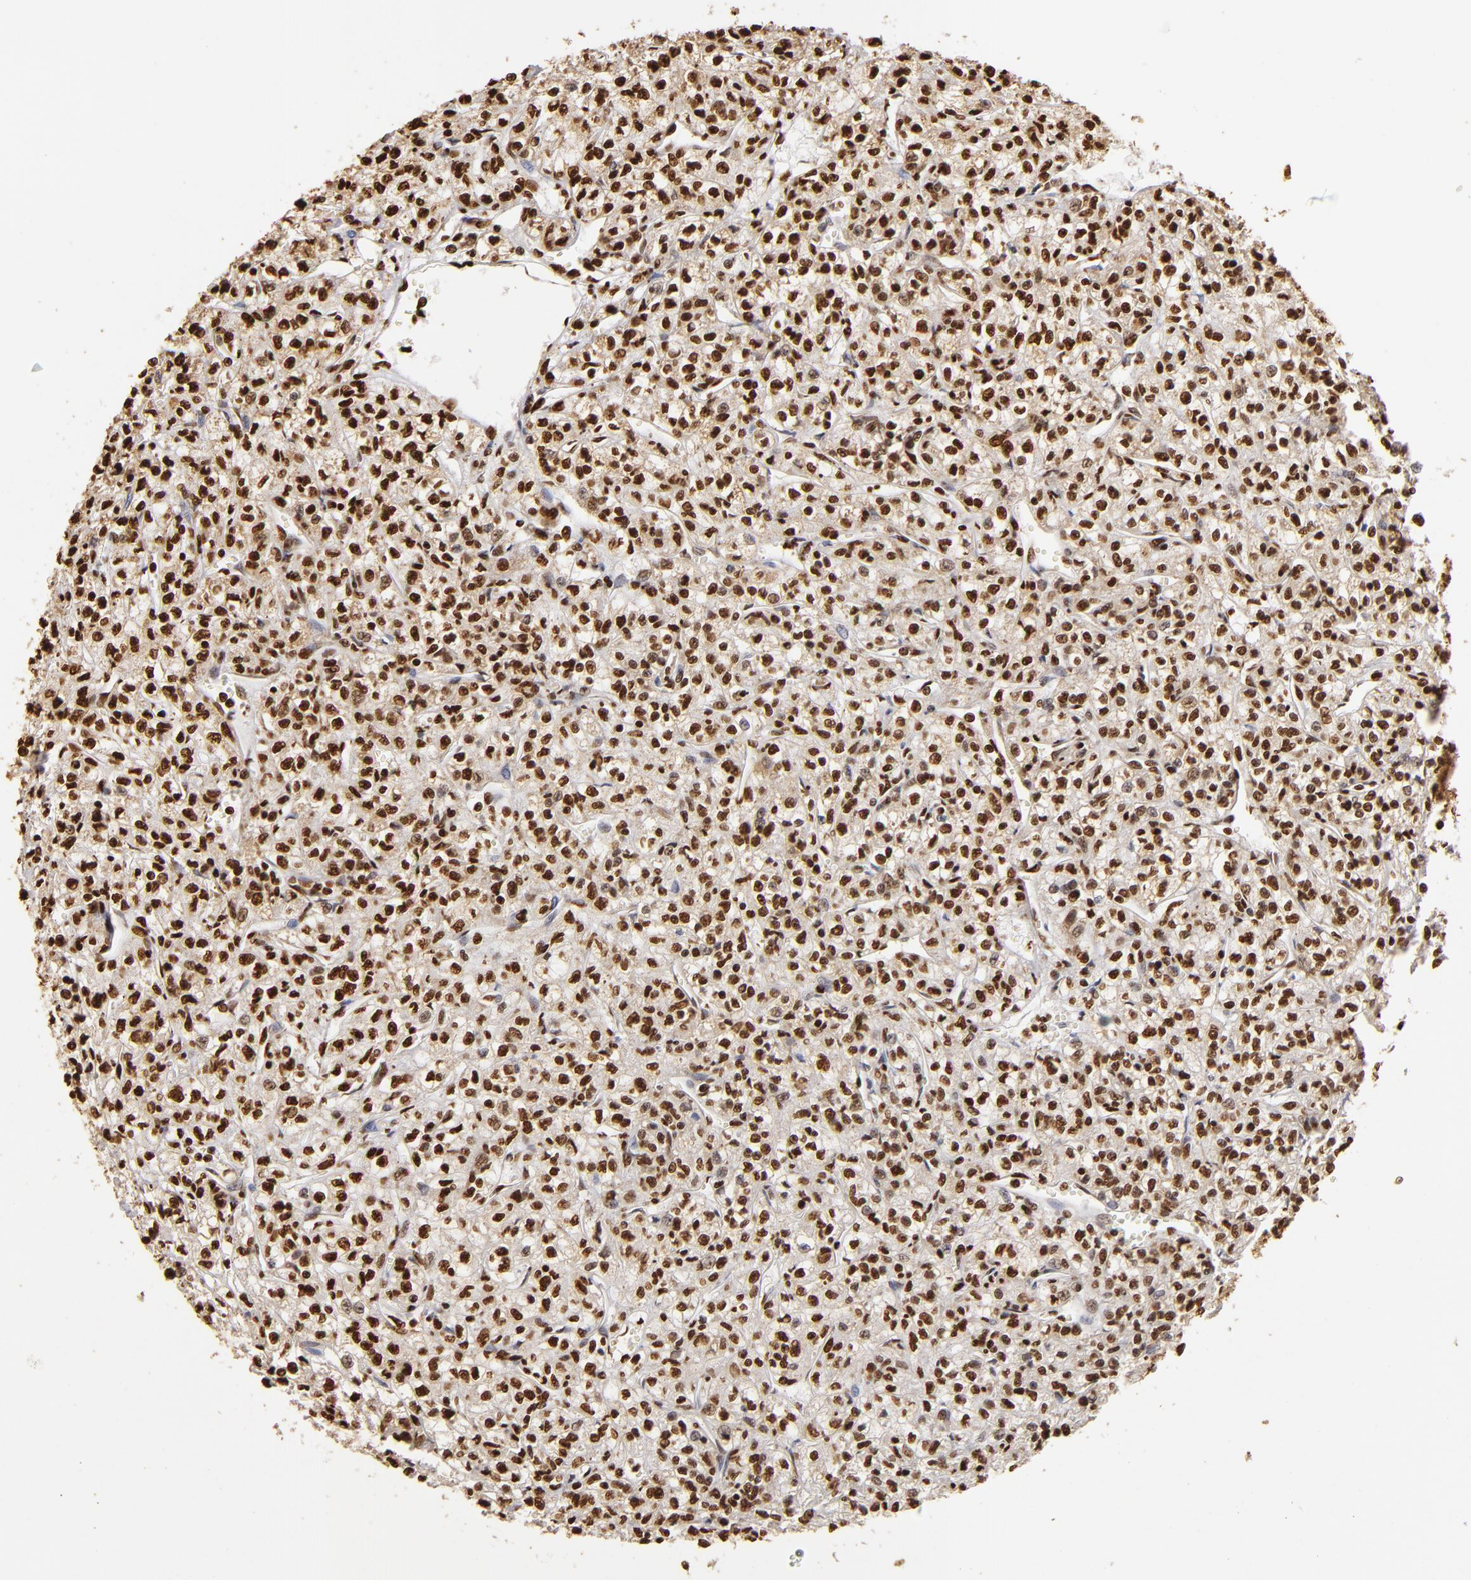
{"staining": {"intensity": "strong", "quantity": ">75%", "location": "nuclear"}, "tissue": "renal cancer", "cell_type": "Tumor cells", "image_type": "cancer", "snomed": [{"axis": "morphology", "description": "Adenocarcinoma, NOS"}, {"axis": "topography", "description": "Kidney"}], "caption": "This image reveals adenocarcinoma (renal) stained with immunohistochemistry (IHC) to label a protein in brown. The nuclear of tumor cells show strong positivity for the protein. Nuclei are counter-stained blue.", "gene": "ILF3", "patient": {"sex": "male", "age": 61}}